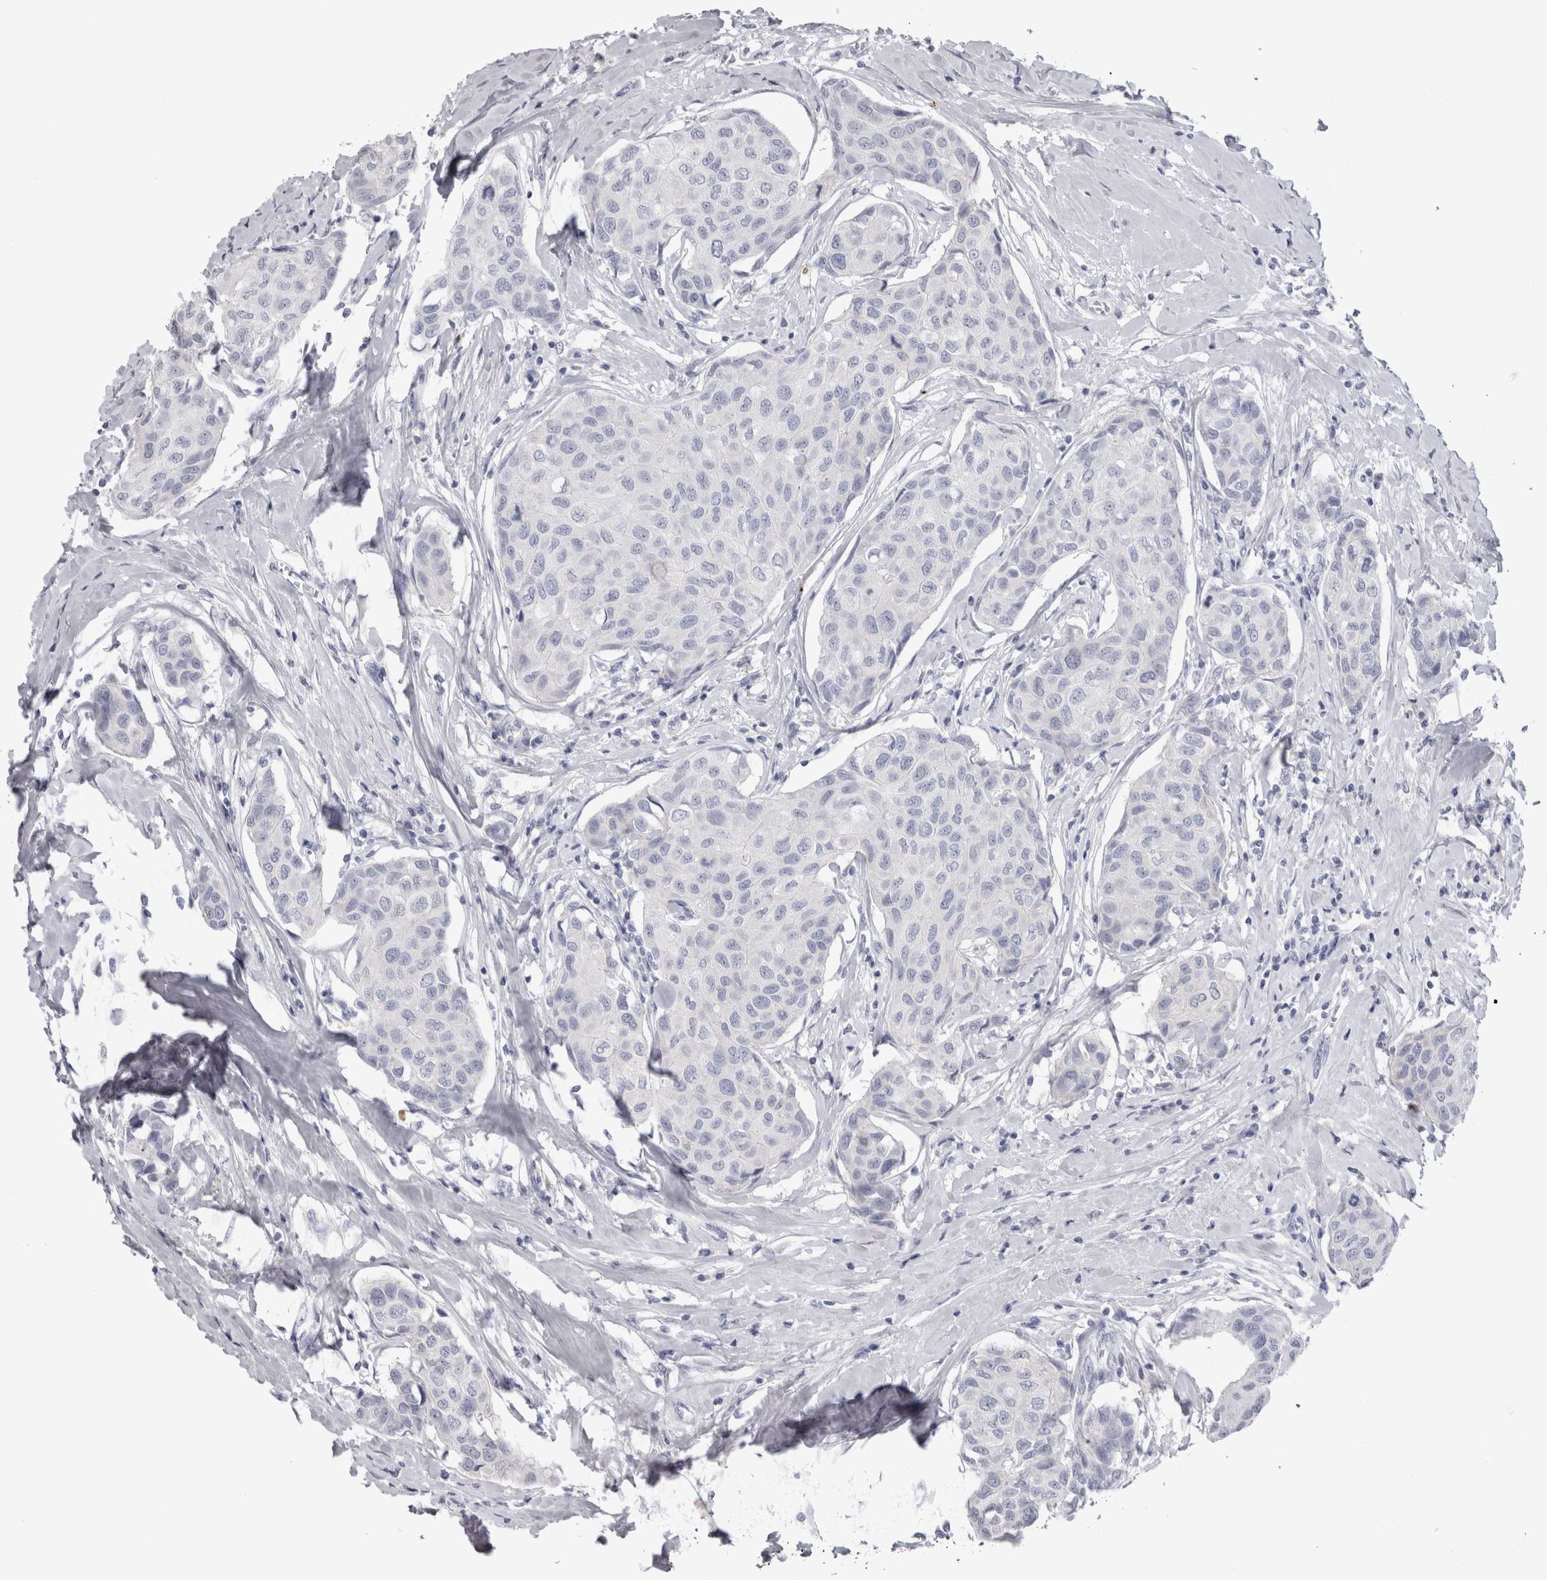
{"staining": {"intensity": "negative", "quantity": "none", "location": "none"}, "tissue": "breast cancer", "cell_type": "Tumor cells", "image_type": "cancer", "snomed": [{"axis": "morphology", "description": "Duct carcinoma"}, {"axis": "topography", "description": "Breast"}], "caption": "An immunohistochemistry (IHC) photomicrograph of invasive ductal carcinoma (breast) is shown. There is no staining in tumor cells of invasive ductal carcinoma (breast).", "gene": "ADAM2", "patient": {"sex": "female", "age": 80}}